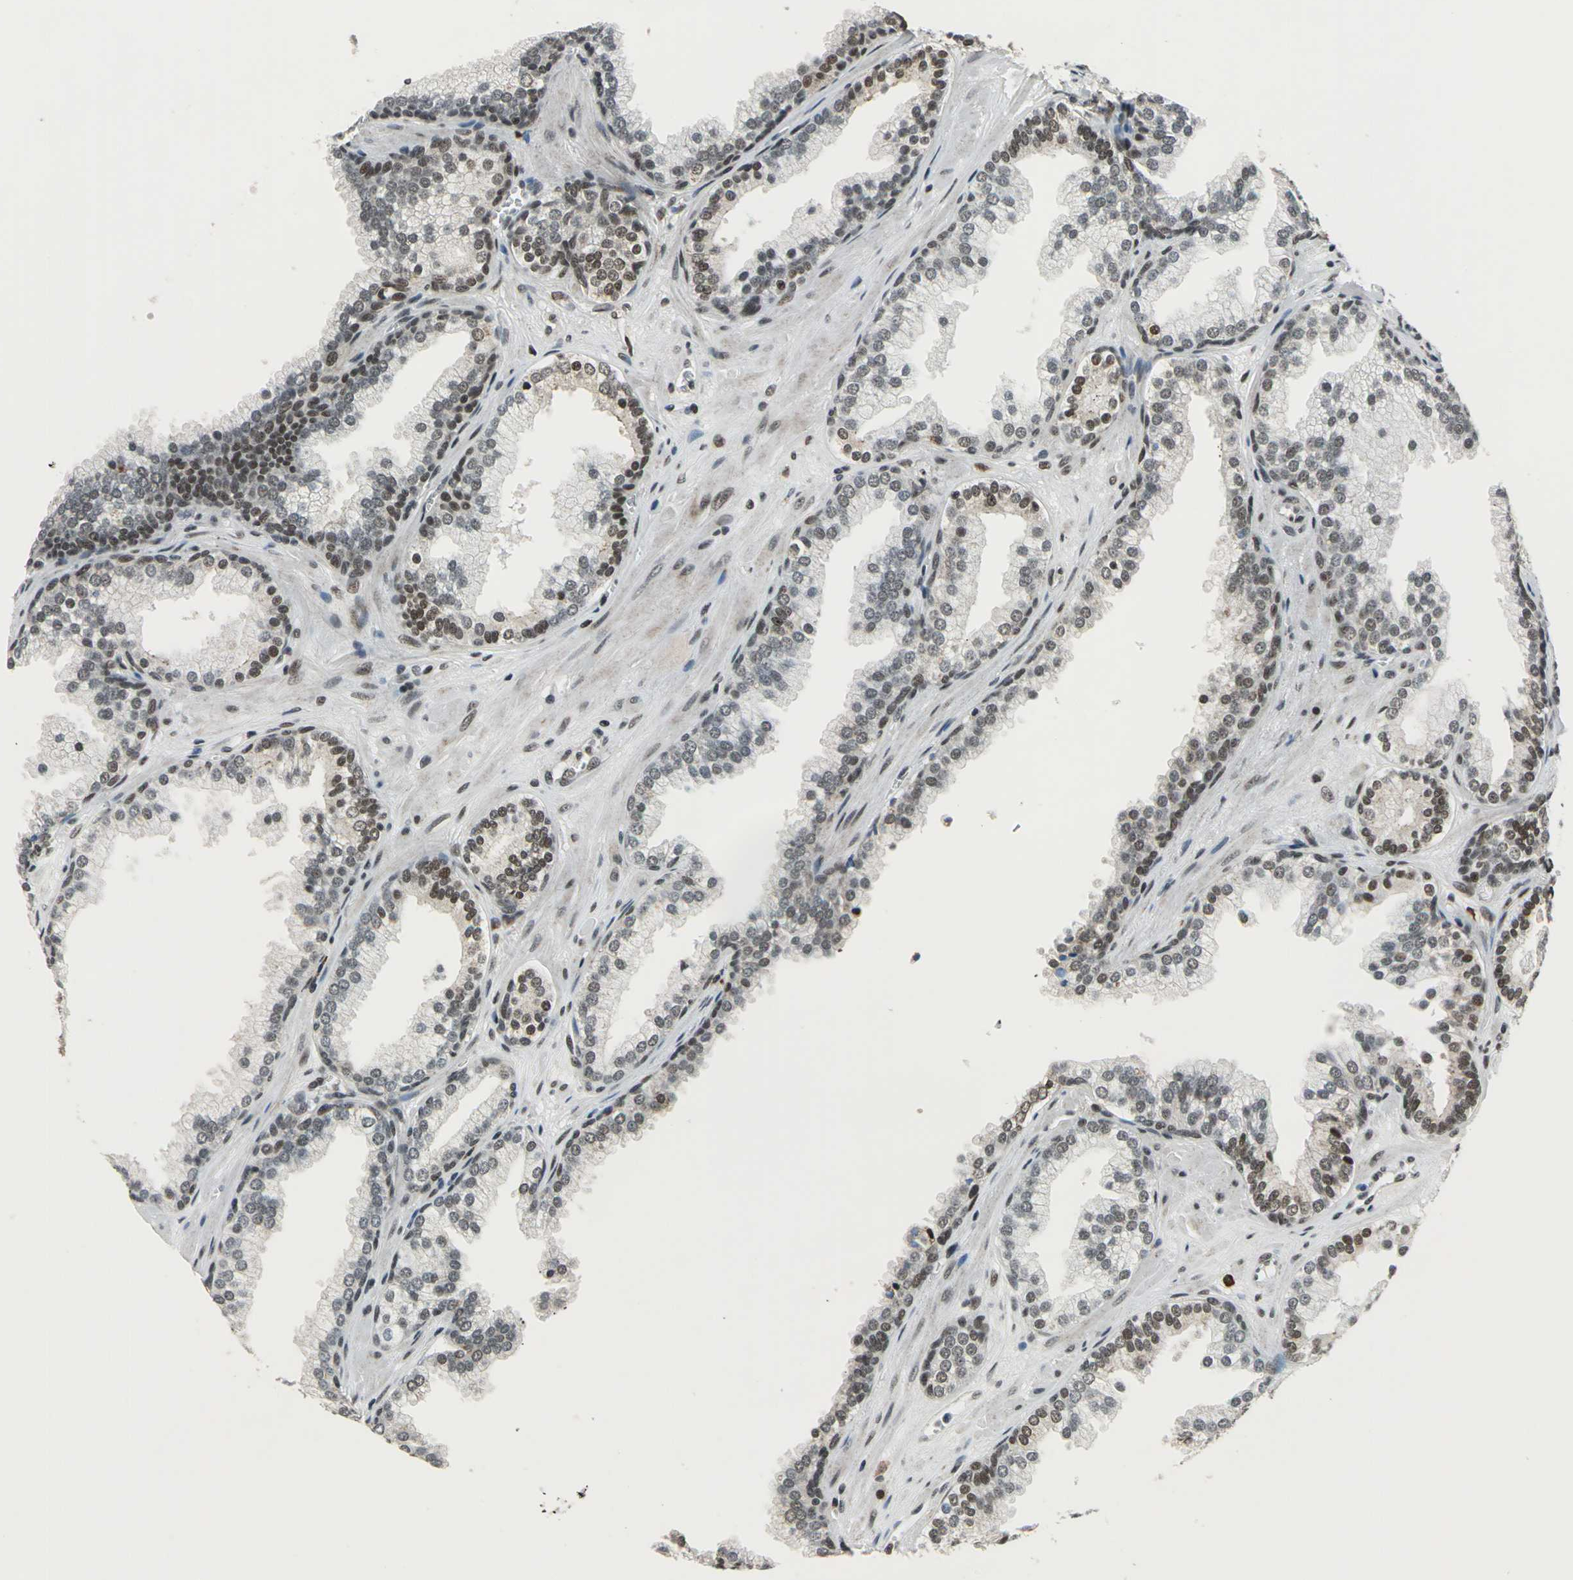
{"staining": {"intensity": "moderate", "quantity": "25%-75%", "location": "nuclear"}, "tissue": "prostate cancer", "cell_type": "Tumor cells", "image_type": "cancer", "snomed": [{"axis": "morphology", "description": "Adenocarcinoma, Low grade"}, {"axis": "topography", "description": "Prostate"}], "caption": "A brown stain highlights moderate nuclear positivity of a protein in prostate cancer tumor cells.", "gene": "BCLAF1", "patient": {"sex": "male", "age": 57}}